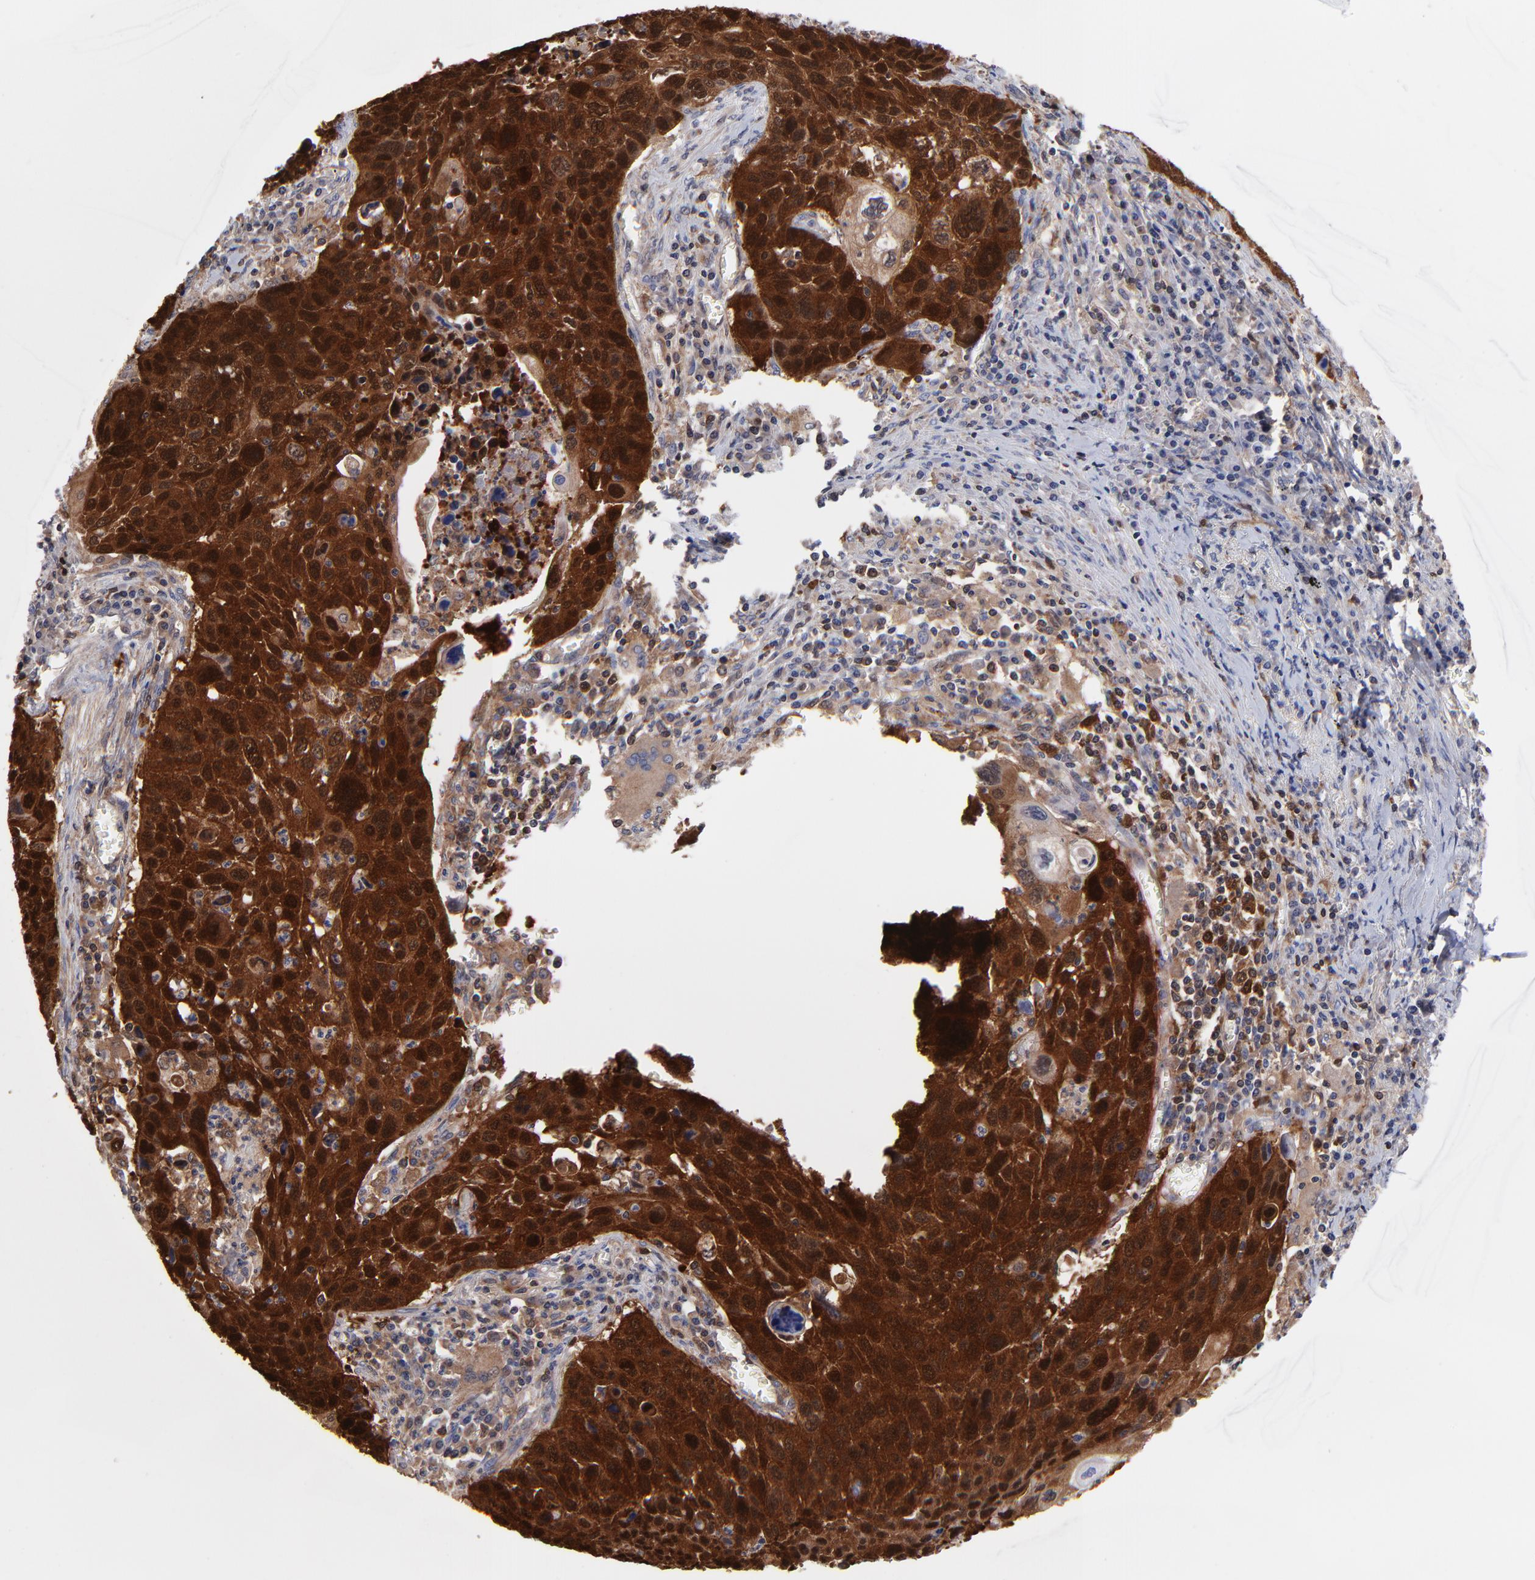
{"staining": {"intensity": "strong", "quantity": ">75%", "location": "cytoplasmic/membranous,nuclear"}, "tissue": "lung cancer", "cell_type": "Tumor cells", "image_type": "cancer", "snomed": [{"axis": "morphology", "description": "Squamous cell carcinoma, NOS"}, {"axis": "topography", "description": "Lung"}], "caption": "Lung squamous cell carcinoma stained with DAB IHC shows high levels of strong cytoplasmic/membranous and nuclear positivity in approximately >75% of tumor cells. Using DAB (brown) and hematoxylin (blue) stains, captured at high magnification using brightfield microscopy.", "gene": "DCTPP1", "patient": {"sex": "male", "age": 68}}